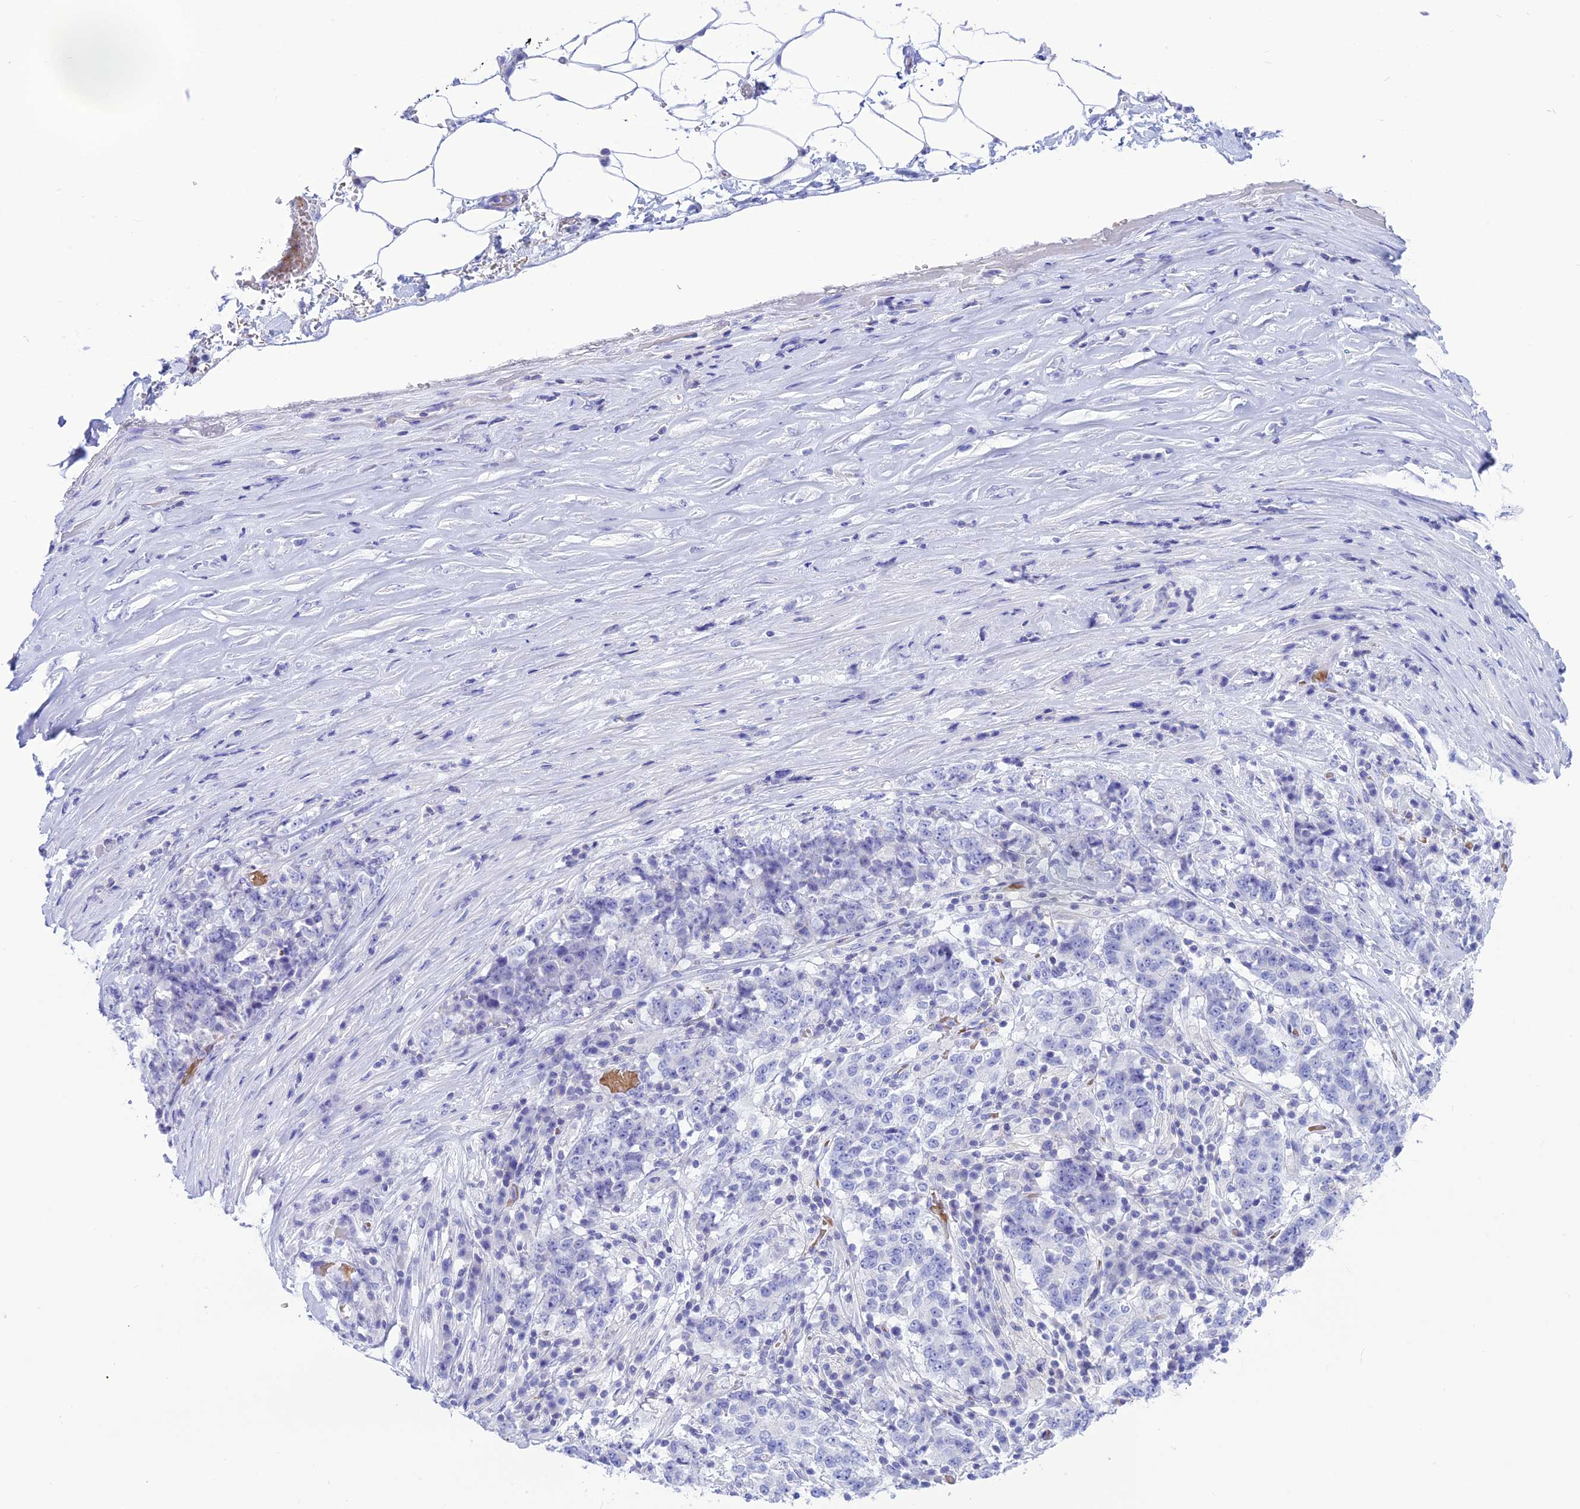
{"staining": {"intensity": "negative", "quantity": "none", "location": "none"}, "tissue": "stomach cancer", "cell_type": "Tumor cells", "image_type": "cancer", "snomed": [{"axis": "morphology", "description": "Adenocarcinoma, NOS"}, {"axis": "topography", "description": "Stomach"}], "caption": "Tumor cells show no significant expression in stomach cancer. The staining is performed using DAB (3,3'-diaminobenzidine) brown chromogen with nuclei counter-stained in using hematoxylin.", "gene": "GLYATL1", "patient": {"sex": "male", "age": 59}}